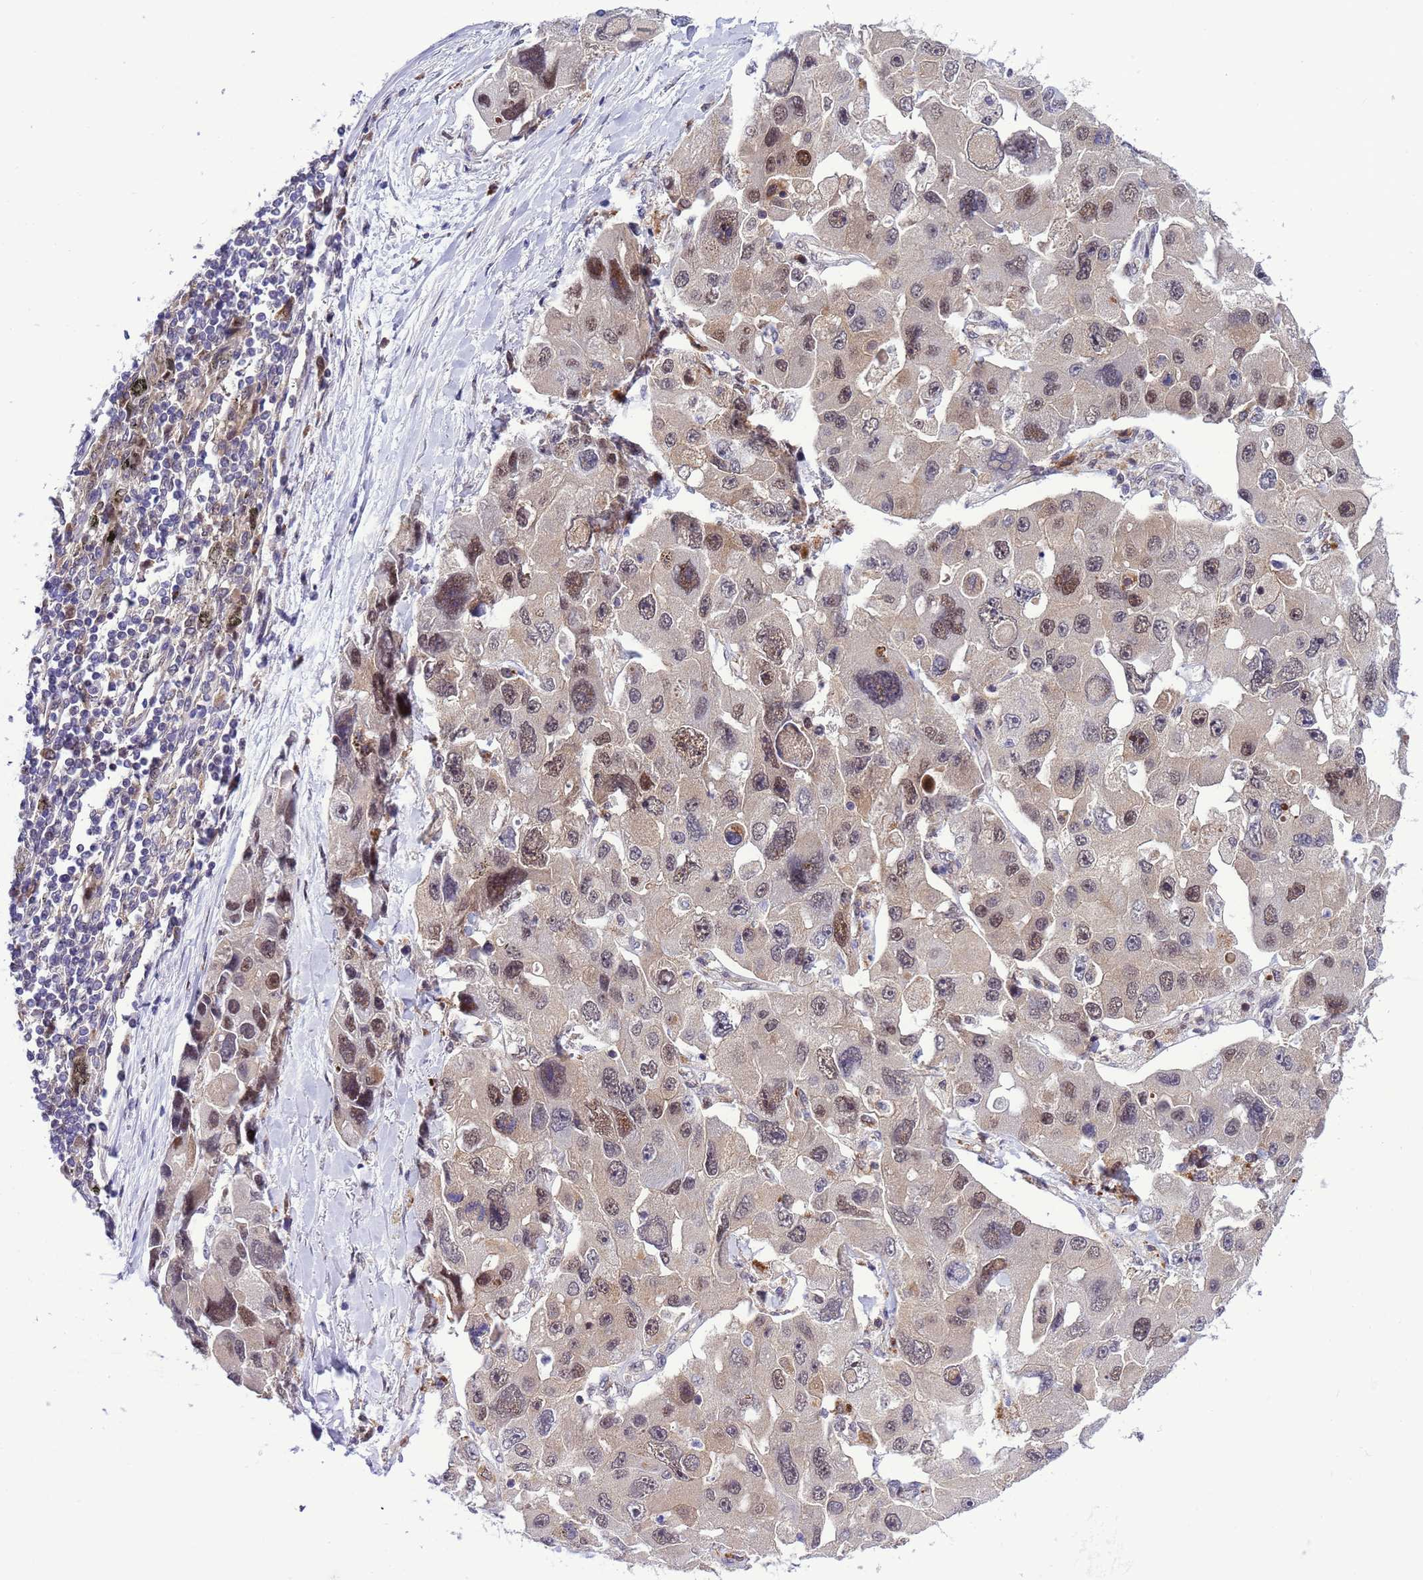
{"staining": {"intensity": "moderate", "quantity": "25%-75%", "location": "nuclear"}, "tissue": "lung cancer", "cell_type": "Tumor cells", "image_type": "cancer", "snomed": [{"axis": "morphology", "description": "Adenocarcinoma, NOS"}, {"axis": "topography", "description": "Lung"}], "caption": "Lung adenocarcinoma stained with a protein marker shows moderate staining in tumor cells.", "gene": "RASD1", "patient": {"sex": "female", "age": 54}}